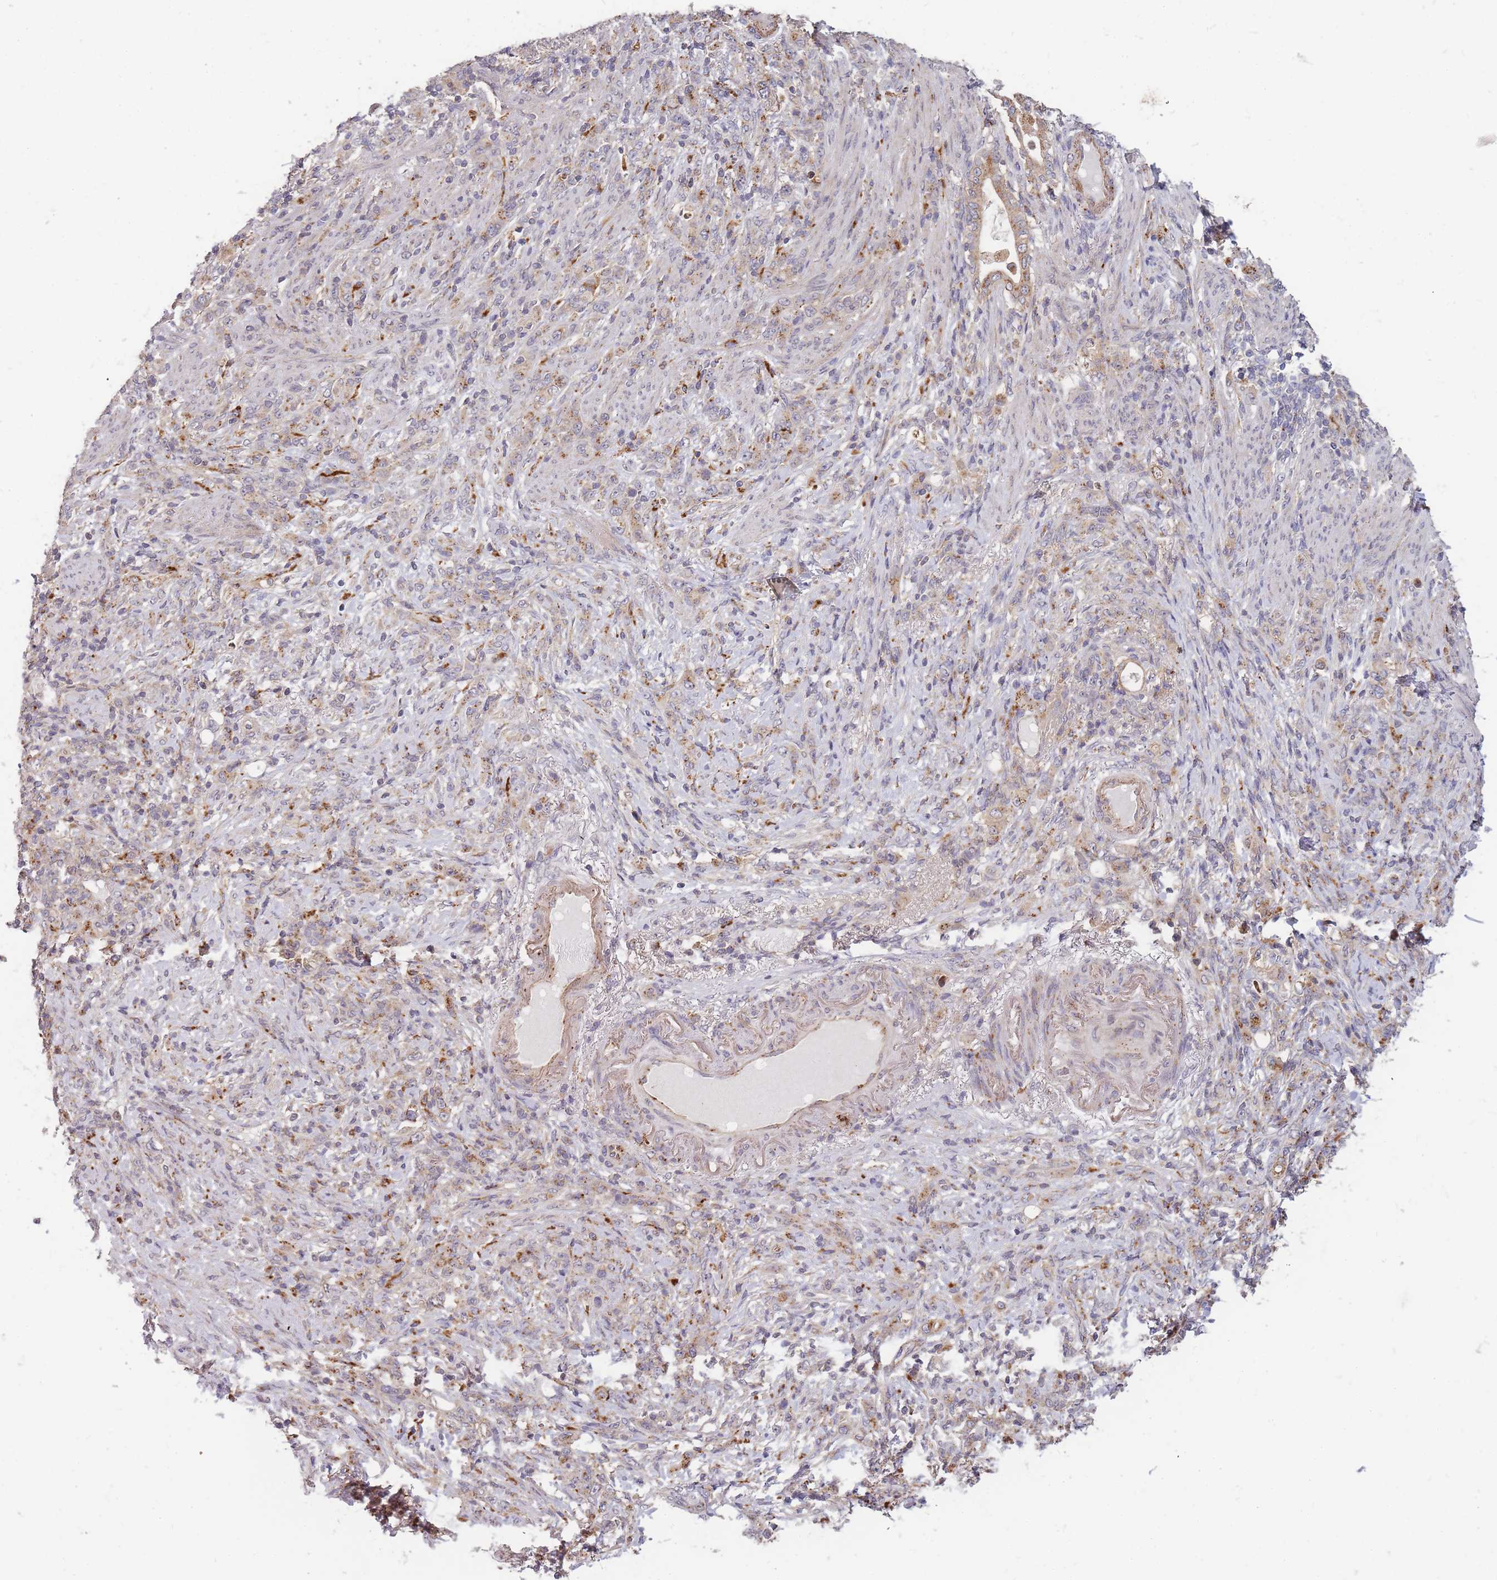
{"staining": {"intensity": "weak", "quantity": "25%-75%", "location": "cytoplasmic/membranous"}, "tissue": "stomach cancer", "cell_type": "Tumor cells", "image_type": "cancer", "snomed": [{"axis": "morphology", "description": "Normal tissue, NOS"}, {"axis": "morphology", "description": "Adenocarcinoma, NOS"}, {"axis": "topography", "description": "Stomach"}], "caption": "IHC image of stomach adenocarcinoma stained for a protein (brown), which exhibits low levels of weak cytoplasmic/membranous positivity in about 25%-75% of tumor cells.", "gene": "ATG5", "patient": {"sex": "female", "age": 79}}